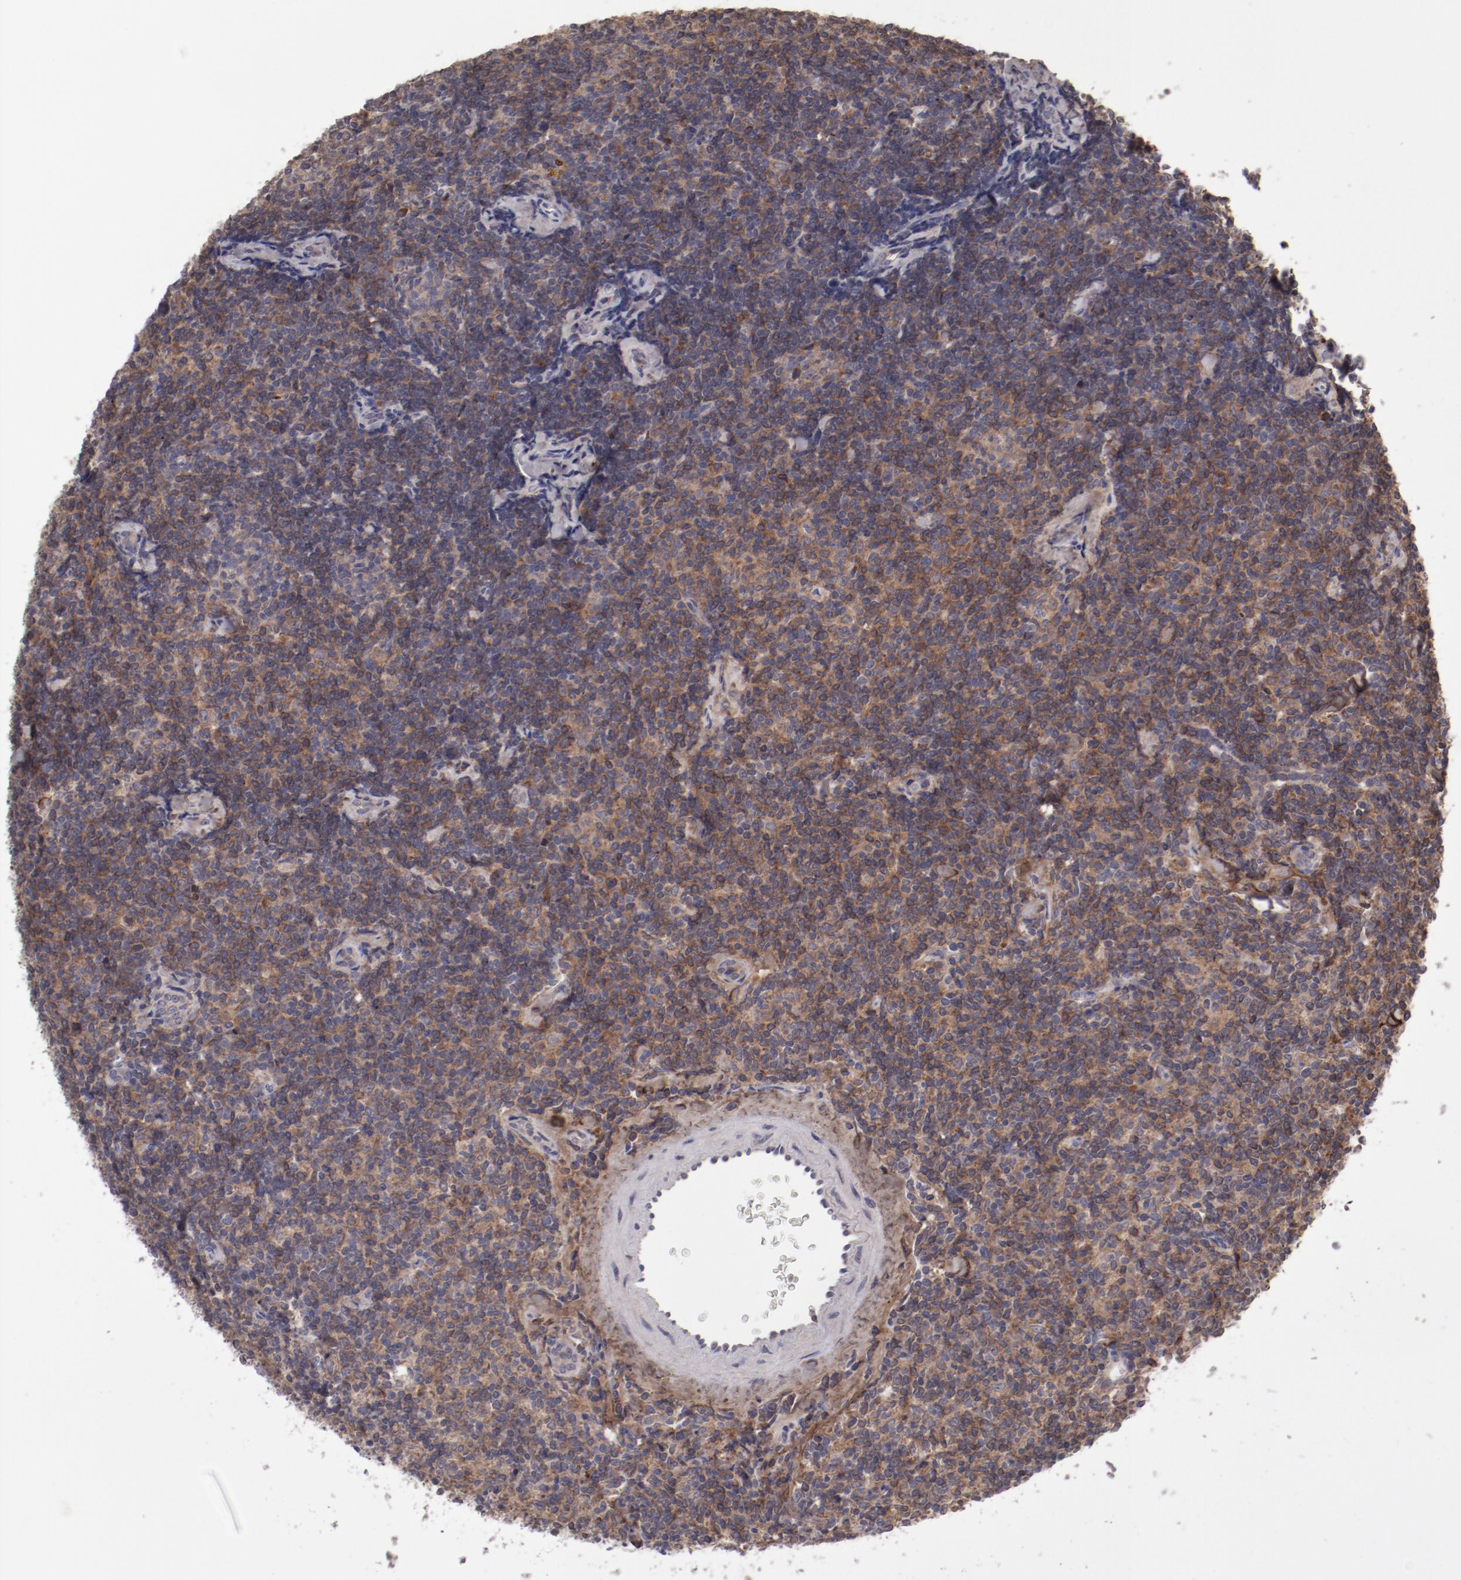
{"staining": {"intensity": "negative", "quantity": "none", "location": "none"}, "tissue": "lymphoma", "cell_type": "Tumor cells", "image_type": "cancer", "snomed": [{"axis": "morphology", "description": "Malignant lymphoma, non-Hodgkin's type, Low grade"}, {"axis": "topography", "description": "Lymph node"}], "caption": "A photomicrograph of malignant lymphoma, non-Hodgkin's type (low-grade) stained for a protein demonstrates no brown staining in tumor cells. (IHC, brightfield microscopy, high magnification).", "gene": "IL12A", "patient": {"sex": "female", "age": 56}}